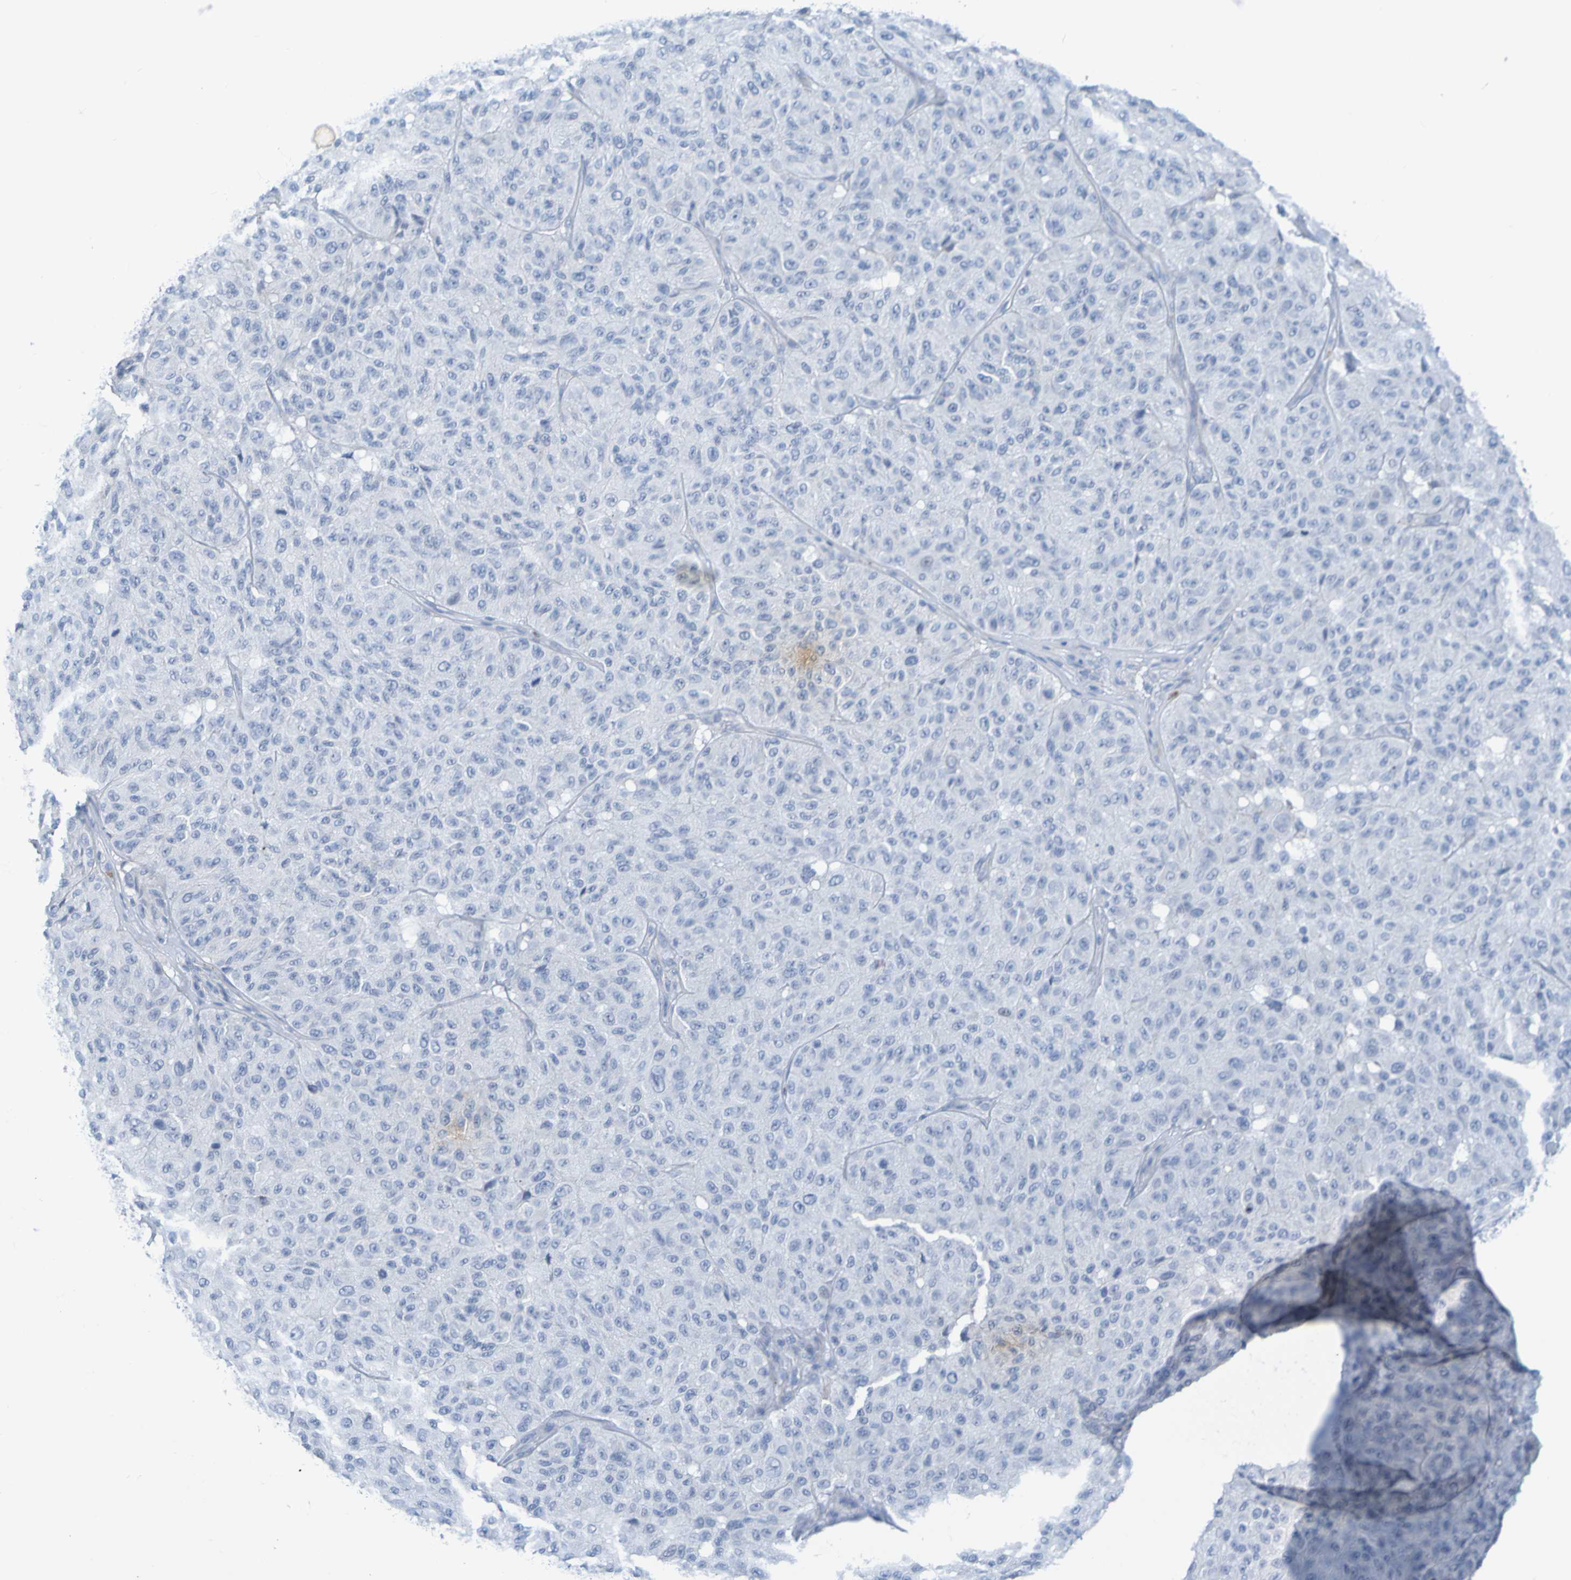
{"staining": {"intensity": "negative", "quantity": "none", "location": "none"}, "tissue": "melanoma", "cell_type": "Tumor cells", "image_type": "cancer", "snomed": [{"axis": "morphology", "description": "Malignant melanoma, NOS"}, {"axis": "topography", "description": "Skin"}], "caption": "Immunohistochemistry histopathology image of melanoma stained for a protein (brown), which exhibits no expression in tumor cells.", "gene": "IL10", "patient": {"sex": "female", "age": 46}}